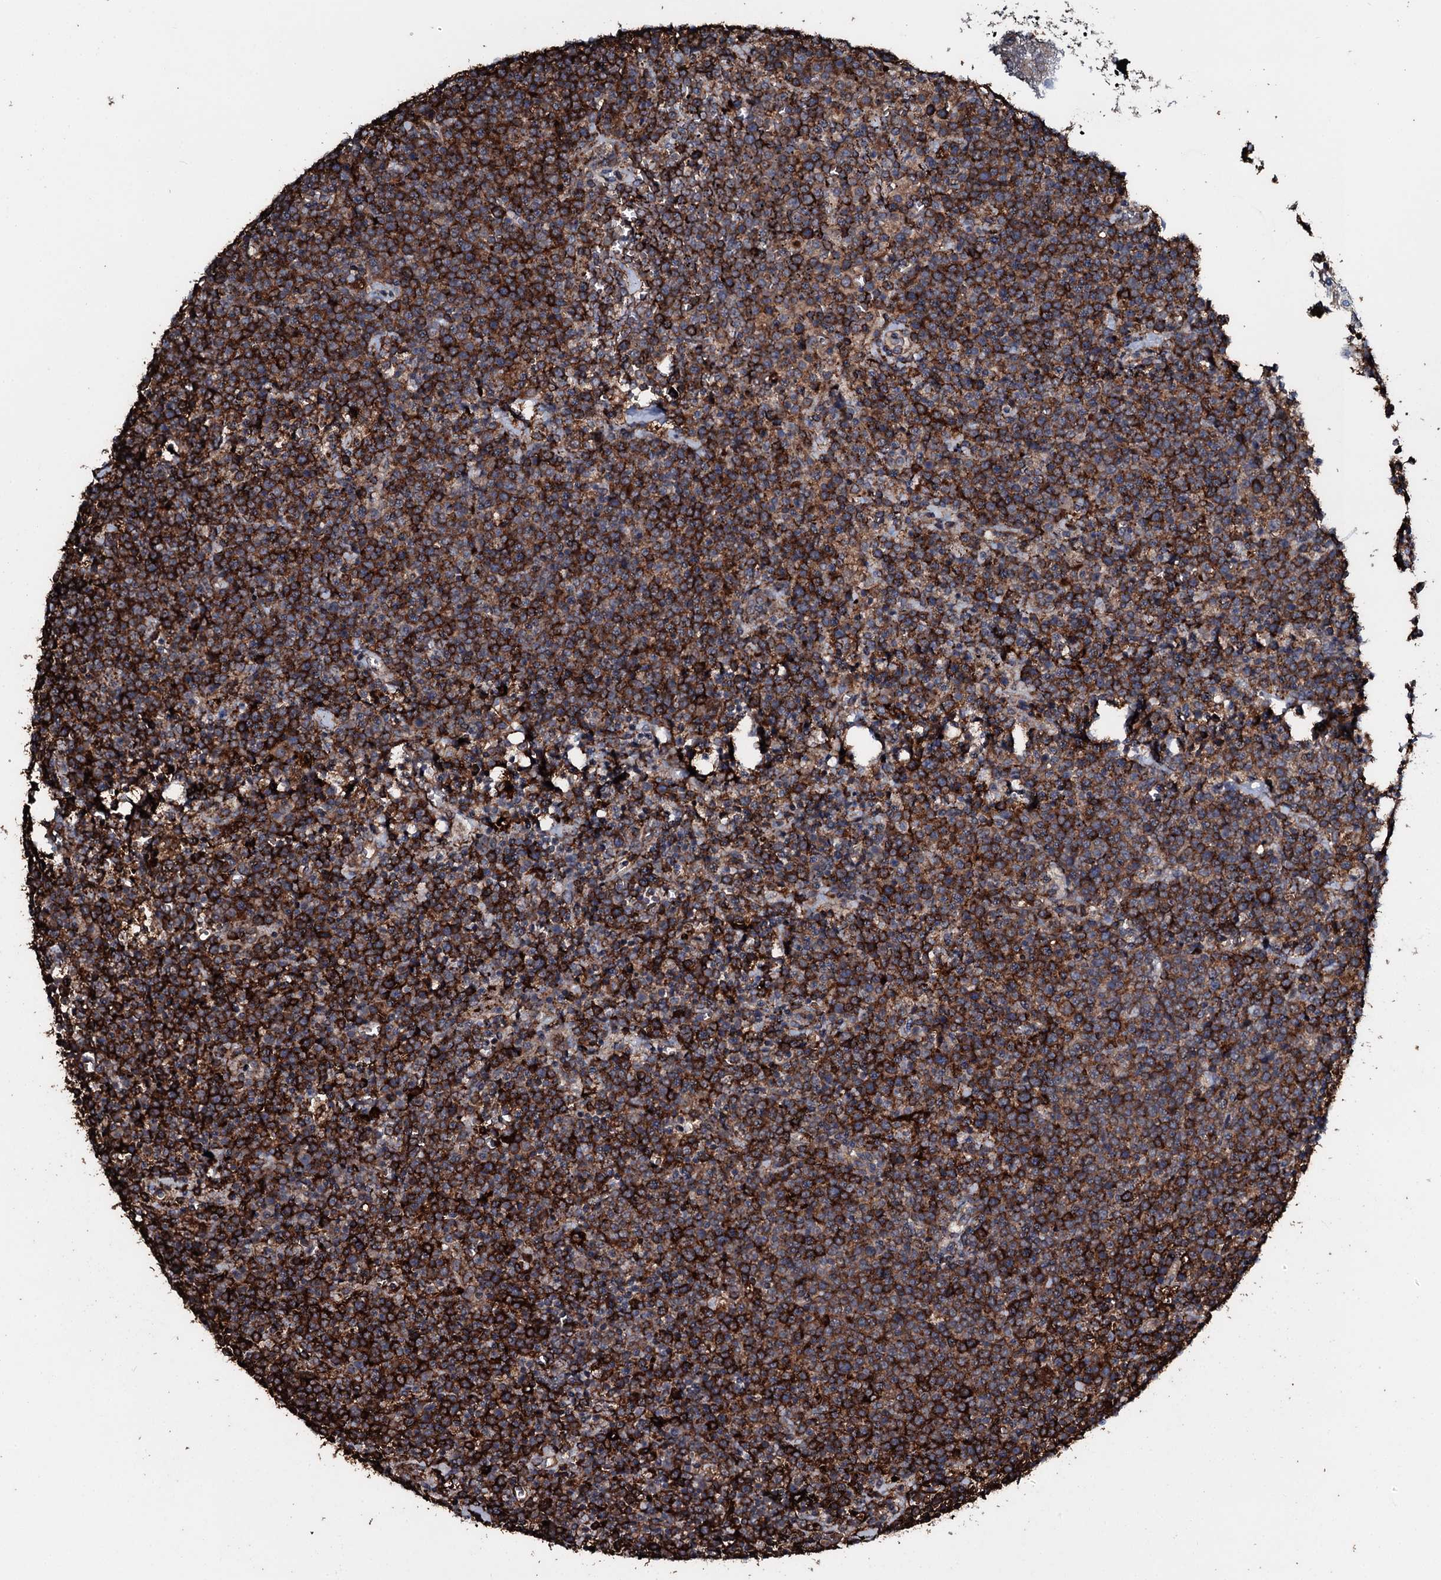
{"staining": {"intensity": "strong", "quantity": ">75%", "location": "cytoplasmic/membranous"}, "tissue": "lymphoma", "cell_type": "Tumor cells", "image_type": "cancer", "snomed": [{"axis": "morphology", "description": "Malignant lymphoma, non-Hodgkin's type, High grade"}, {"axis": "topography", "description": "Lymph node"}], "caption": "An immunohistochemistry photomicrograph of tumor tissue is shown. Protein staining in brown labels strong cytoplasmic/membranous positivity in malignant lymphoma, non-Hodgkin's type (high-grade) within tumor cells.", "gene": "TPGS2", "patient": {"sex": "male", "age": 61}}